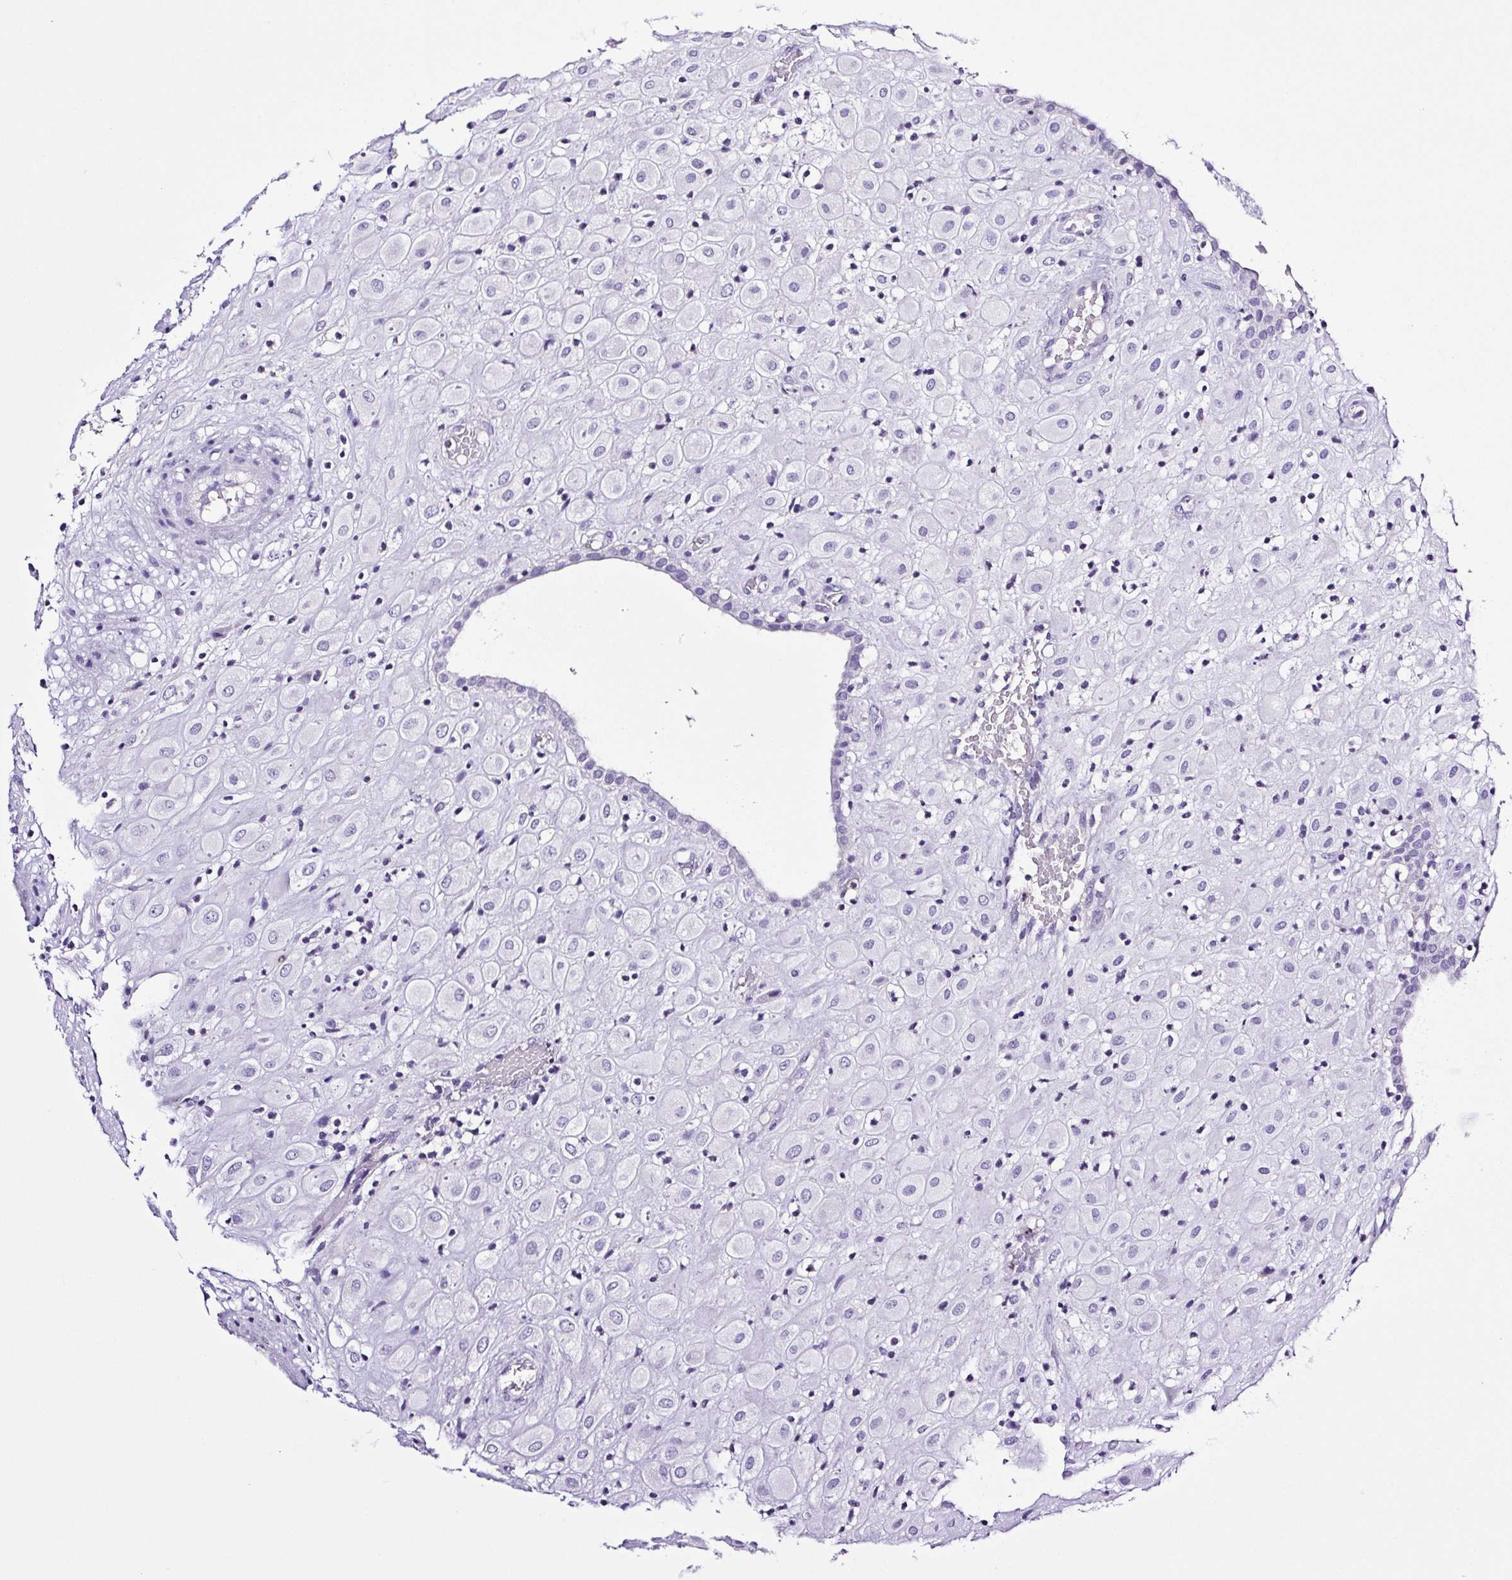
{"staining": {"intensity": "negative", "quantity": "none", "location": "none"}, "tissue": "placenta", "cell_type": "Decidual cells", "image_type": "normal", "snomed": [{"axis": "morphology", "description": "Normal tissue, NOS"}, {"axis": "topography", "description": "Placenta"}], "caption": "High magnification brightfield microscopy of unremarkable placenta stained with DAB (brown) and counterstained with hematoxylin (blue): decidual cells show no significant expression.", "gene": "SYNPR", "patient": {"sex": "female", "age": 24}}